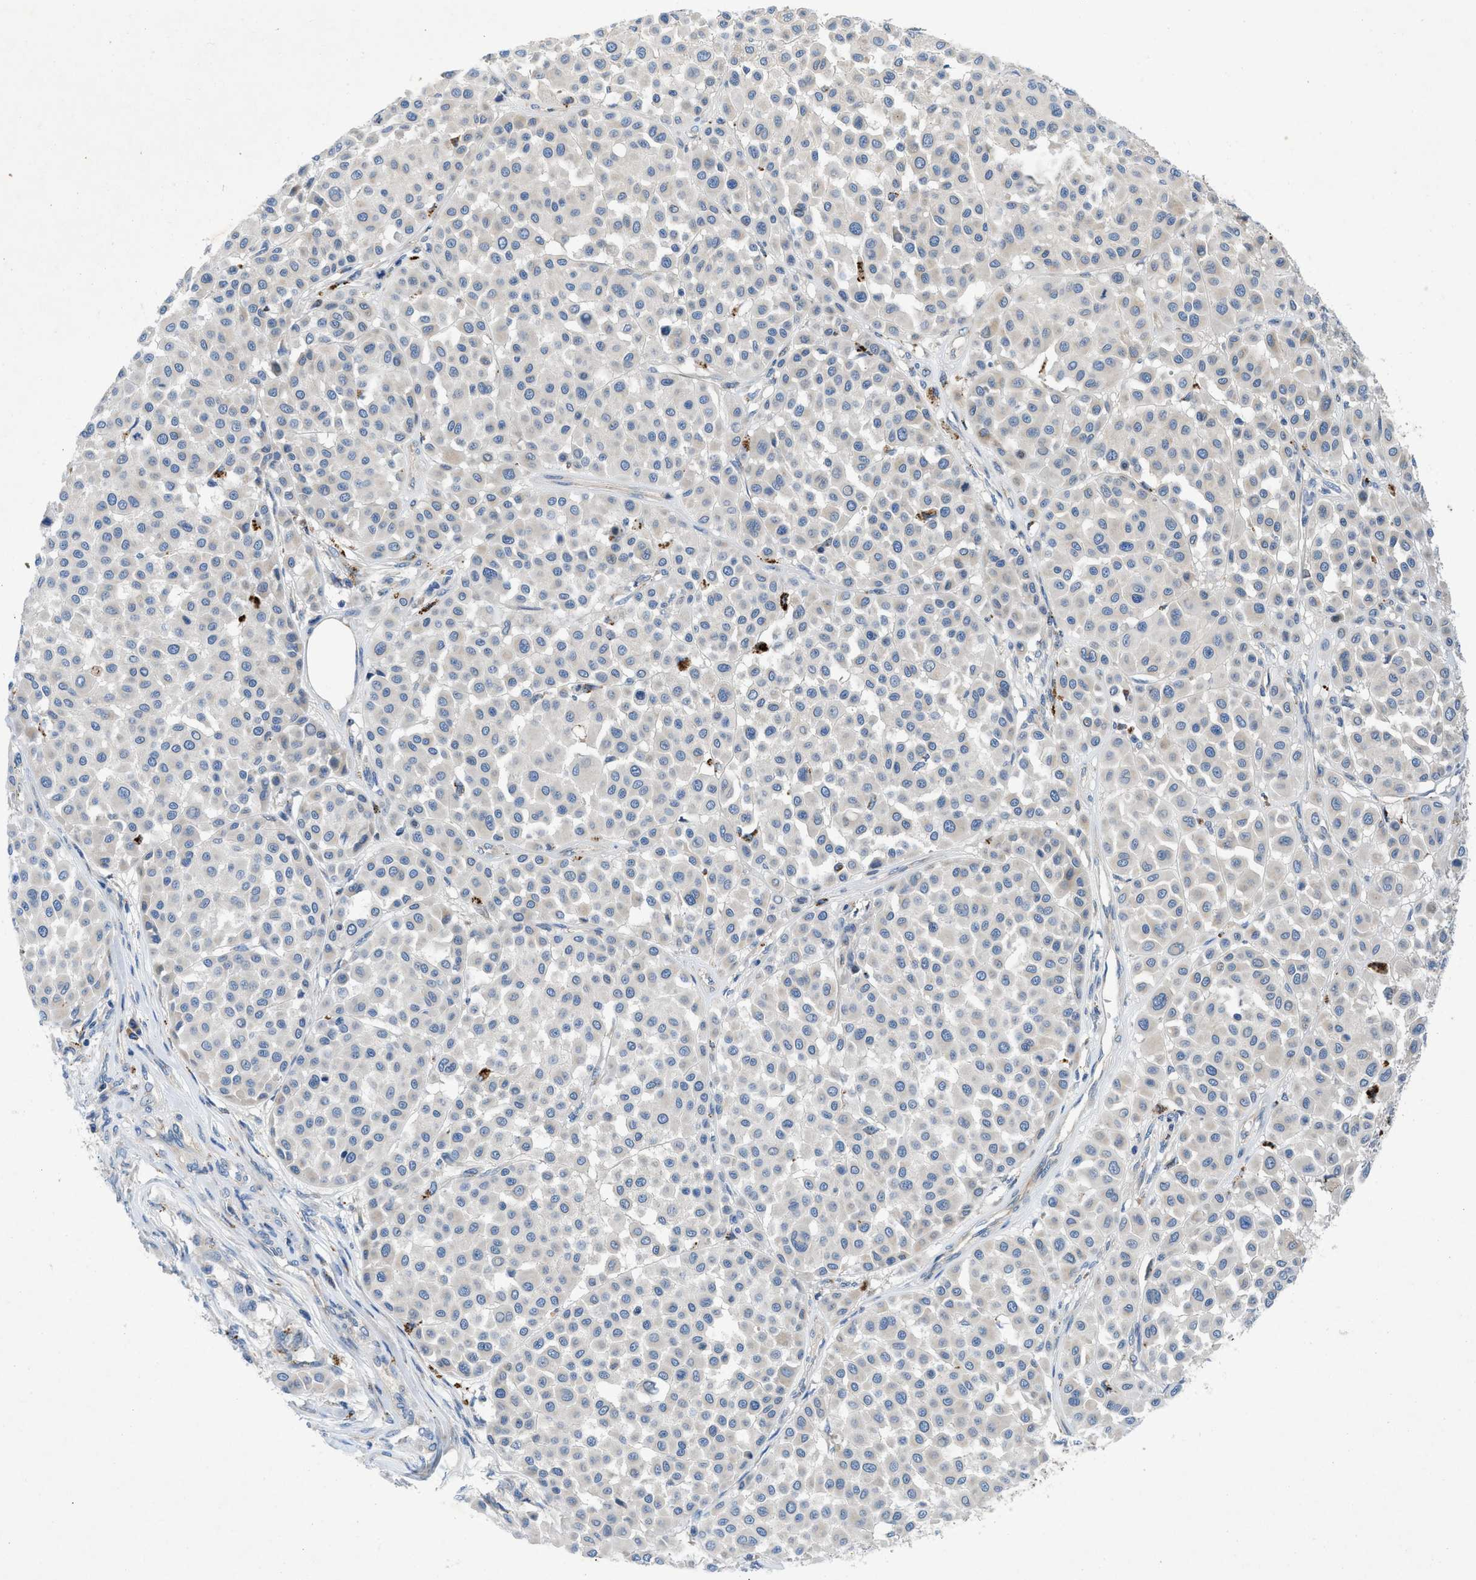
{"staining": {"intensity": "weak", "quantity": "<25%", "location": "cytoplasmic/membranous"}, "tissue": "melanoma", "cell_type": "Tumor cells", "image_type": "cancer", "snomed": [{"axis": "morphology", "description": "Malignant melanoma, Metastatic site"}, {"axis": "topography", "description": "Soft tissue"}], "caption": "There is no significant positivity in tumor cells of melanoma. (DAB IHC visualized using brightfield microscopy, high magnification).", "gene": "TMEM248", "patient": {"sex": "male", "age": 41}}